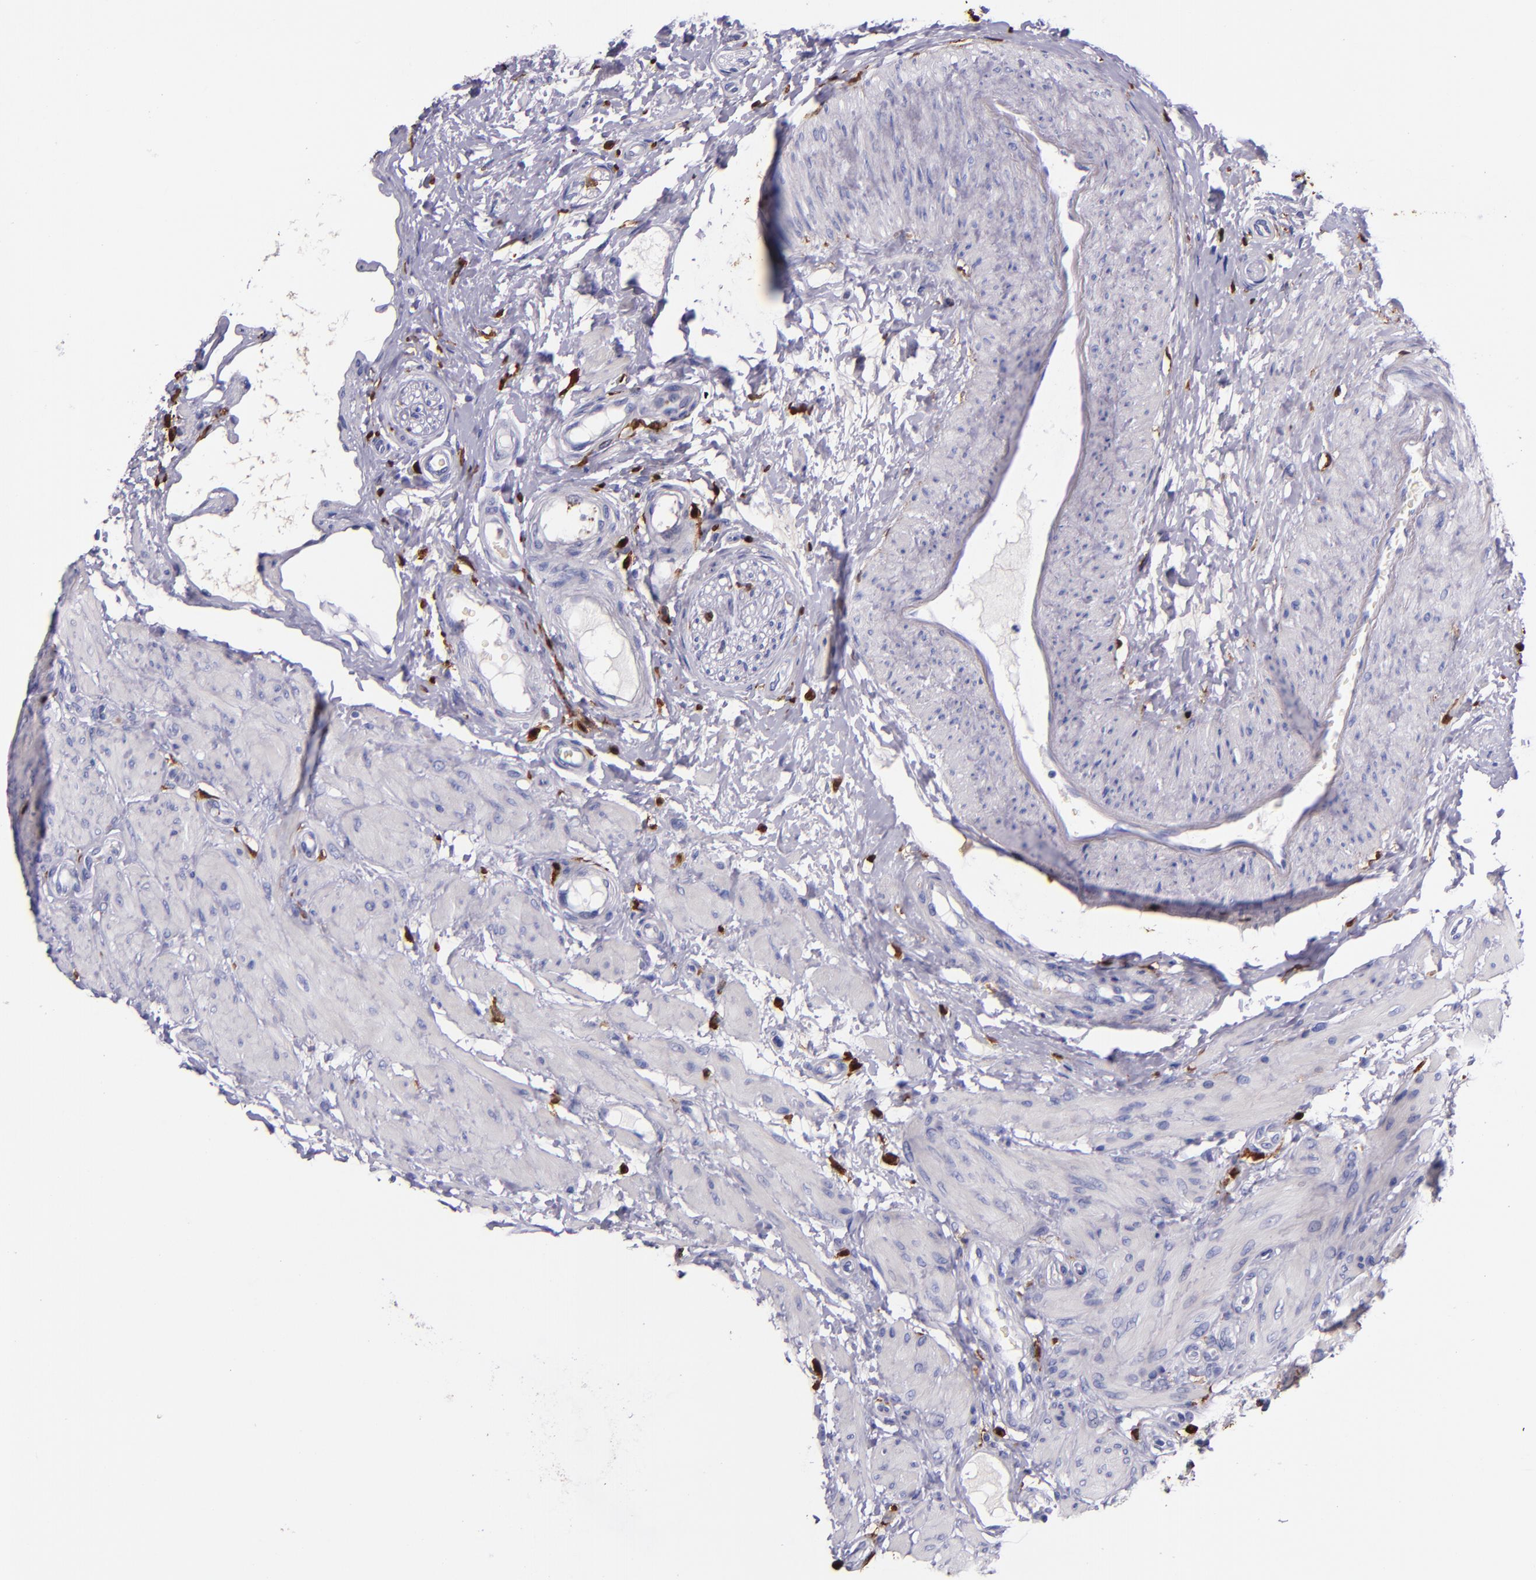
{"staining": {"intensity": "negative", "quantity": "none", "location": "none"}, "tissue": "epididymis", "cell_type": "Glandular cells", "image_type": "normal", "snomed": [{"axis": "morphology", "description": "Normal tissue, NOS"}, {"axis": "topography", "description": "Epididymis"}], "caption": "DAB immunohistochemical staining of benign human epididymis demonstrates no significant expression in glandular cells. (DAB IHC, high magnification).", "gene": "F13A1", "patient": {"sex": "male", "age": 68}}